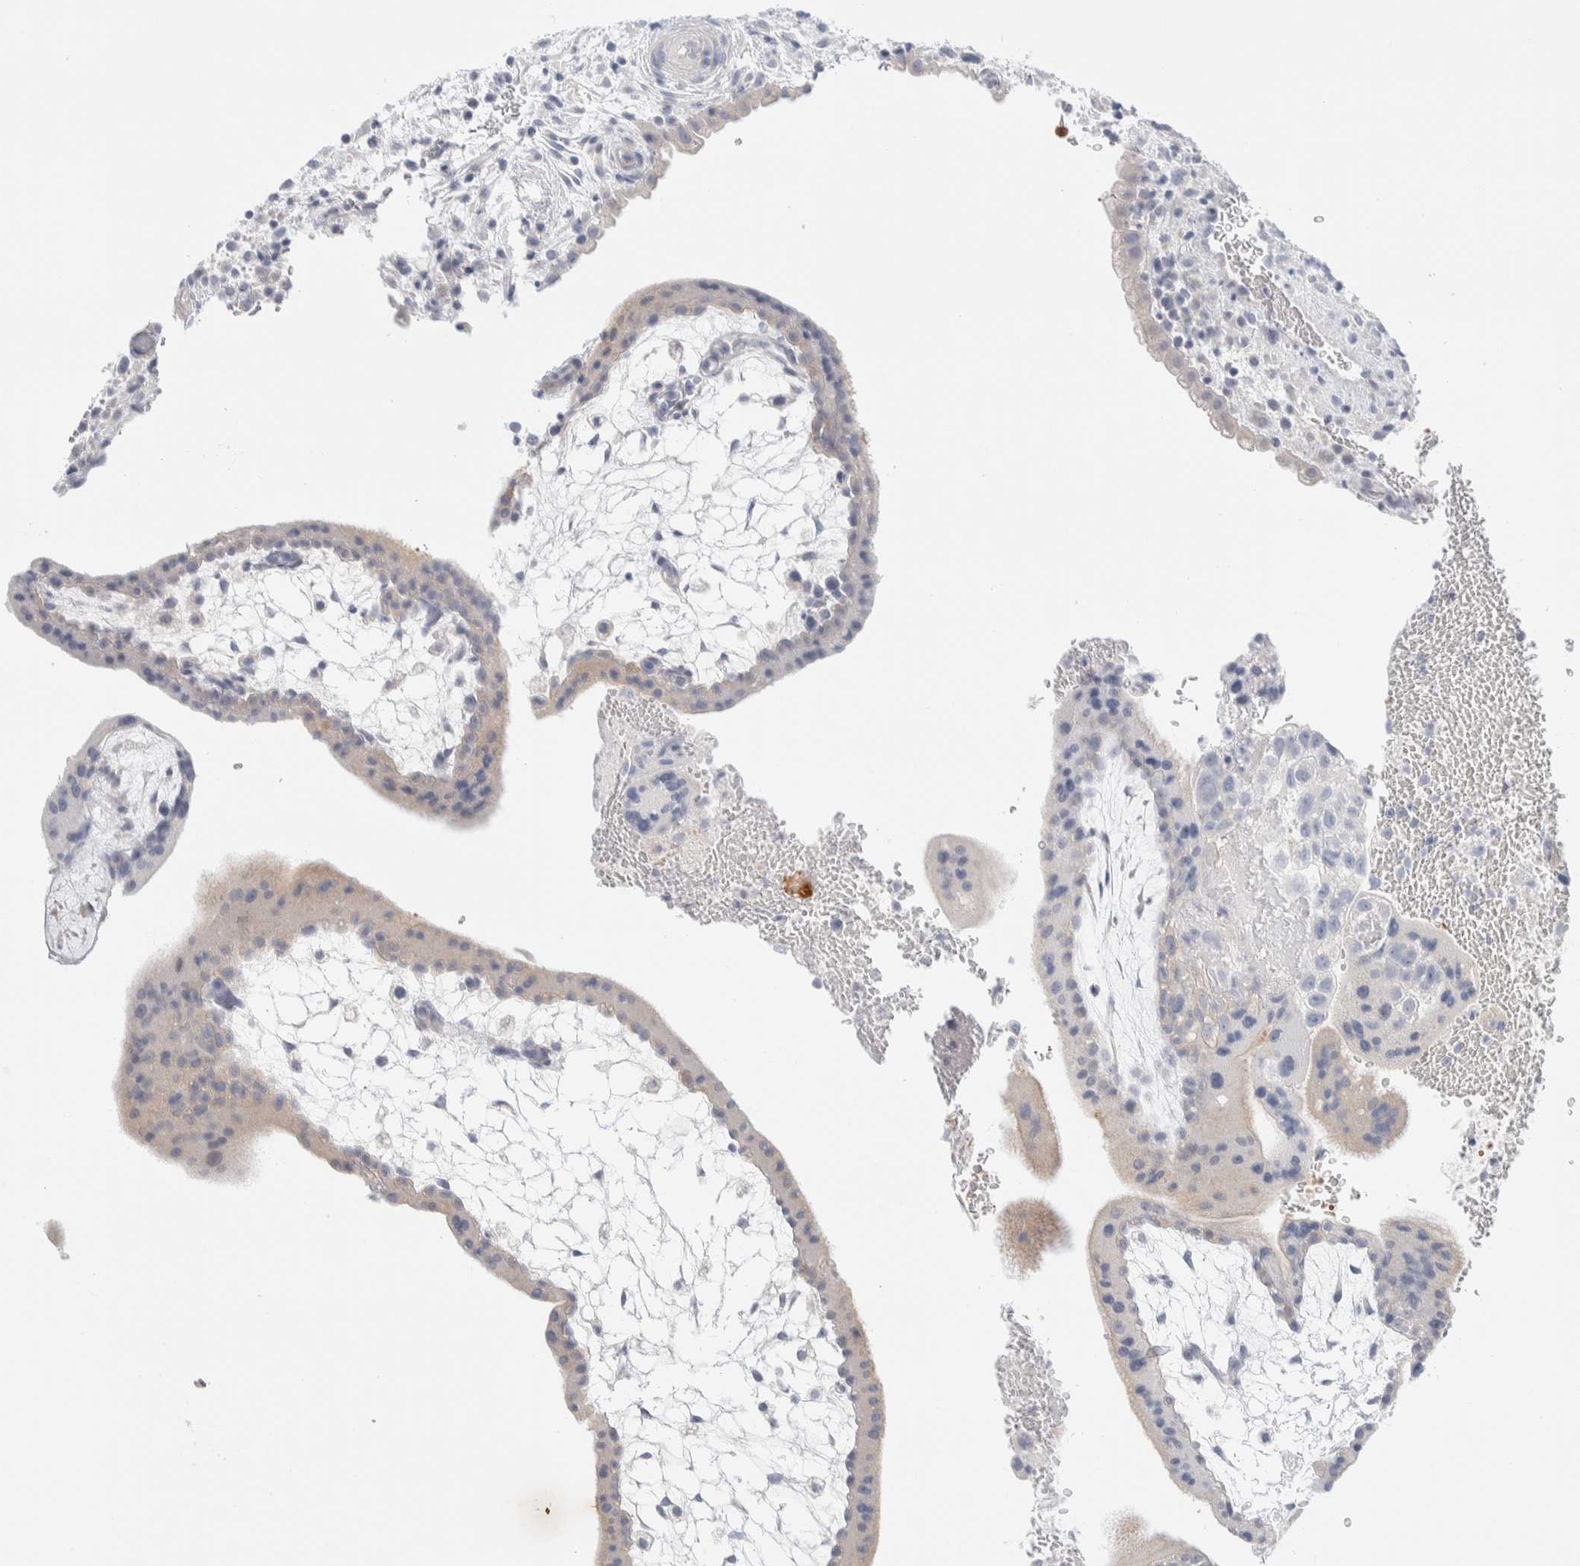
{"staining": {"intensity": "weak", "quantity": "<25%", "location": "cytoplasmic/membranous"}, "tissue": "placenta", "cell_type": "Trophoblastic cells", "image_type": "normal", "snomed": [{"axis": "morphology", "description": "Normal tissue, NOS"}, {"axis": "topography", "description": "Placenta"}], "caption": "Immunohistochemical staining of benign human placenta reveals no significant expression in trophoblastic cells. The staining was performed using DAB (3,3'-diaminobenzidine) to visualize the protein expression in brown, while the nuclei were stained in blue with hematoxylin (Magnification: 20x).", "gene": "ATCAY", "patient": {"sex": "female", "age": 35}}